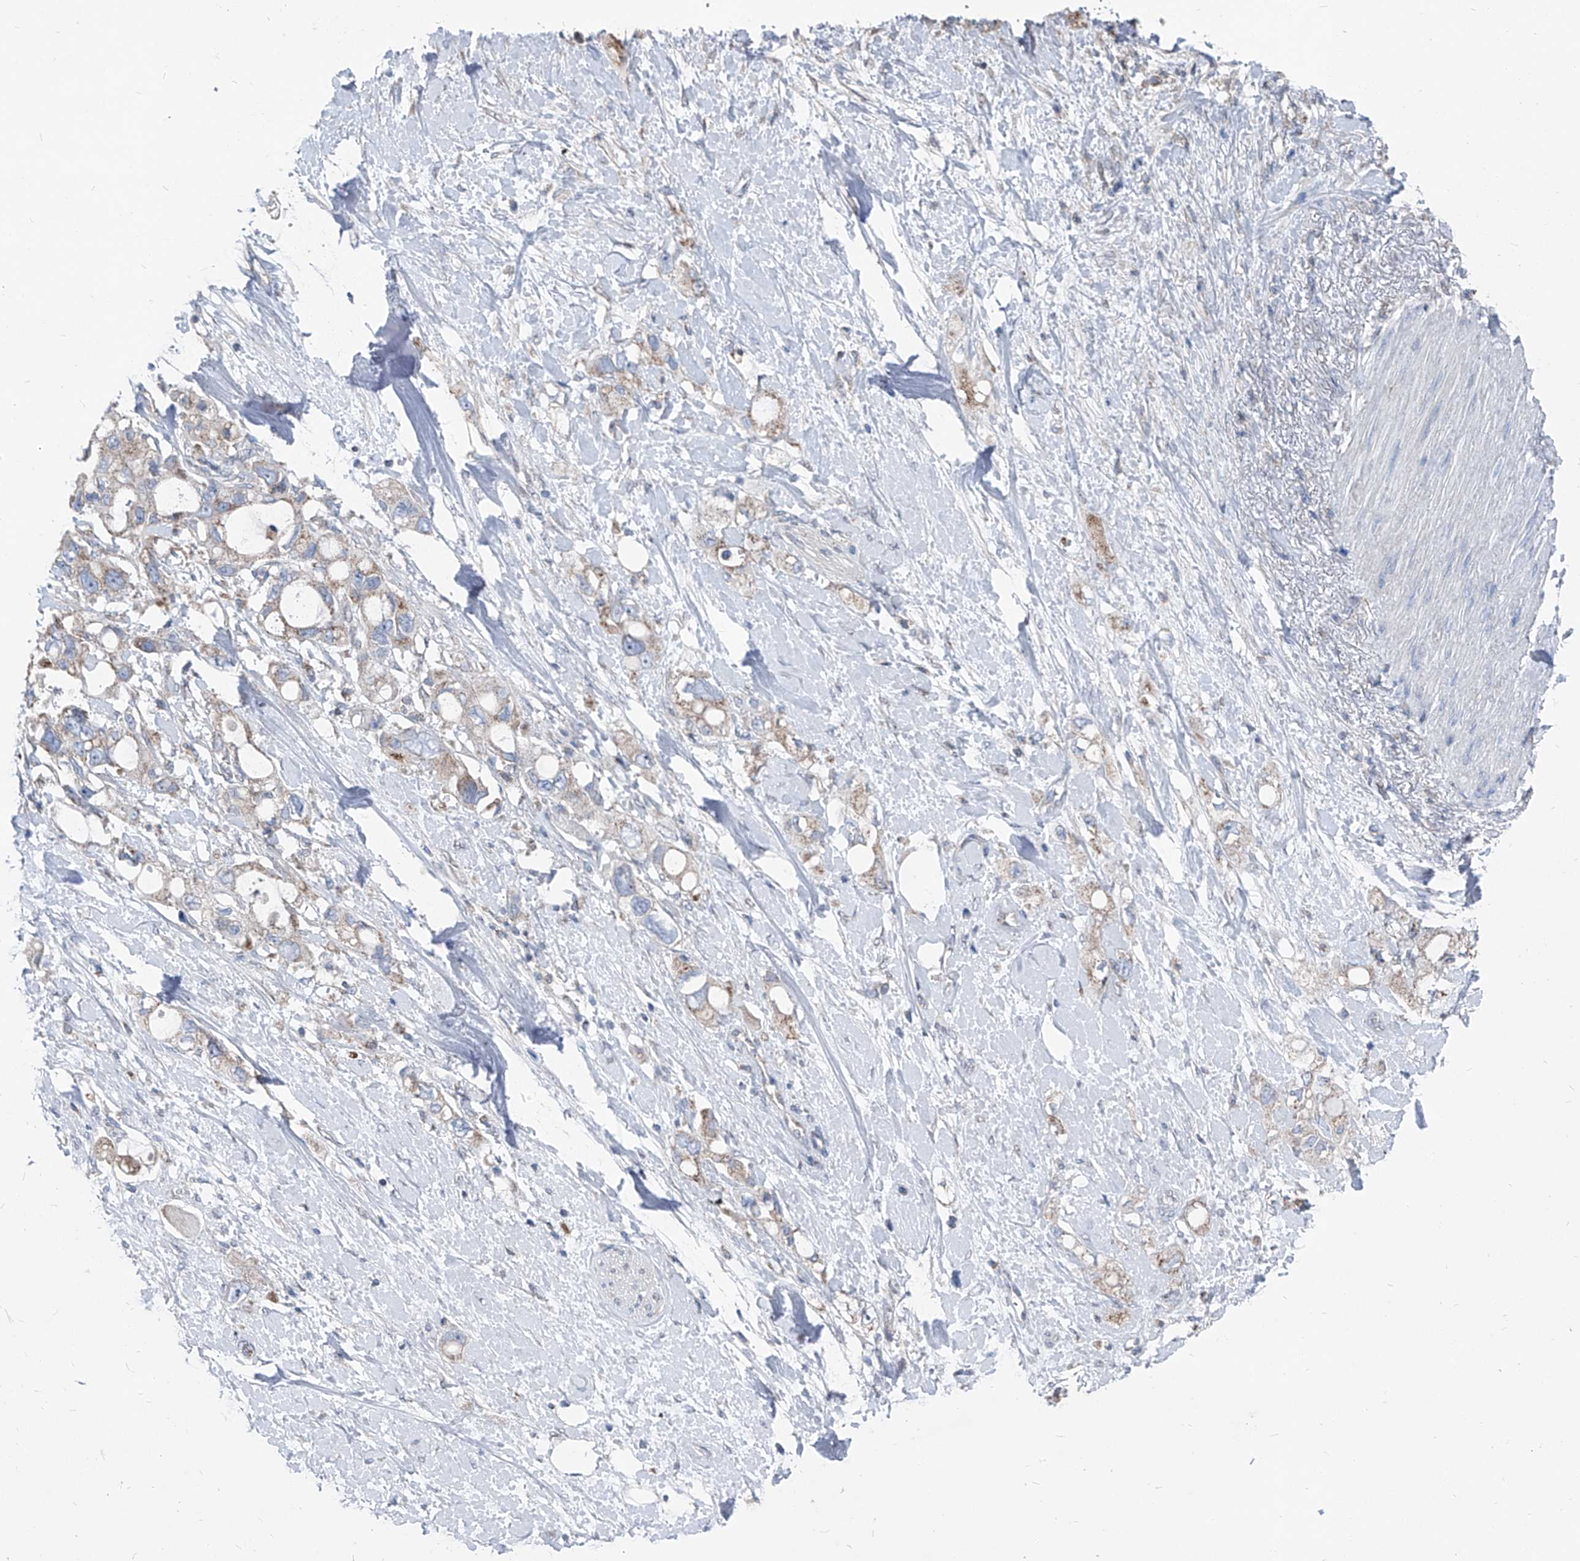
{"staining": {"intensity": "weak", "quantity": "<25%", "location": "cytoplasmic/membranous"}, "tissue": "pancreatic cancer", "cell_type": "Tumor cells", "image_type": "cancer", "snomed": [{"axis": "morphology", "description": "Adenocarcinoma, NOS"}, {"axis": "topography", "description": "Pancreas"}], "caption": "Immunohistochemistry (IHC) image of neoplastic tissue: human adenocarcinoma (pancreatic) stained with DAB (3,3'-diaminobenzidine) demonstrates no significant protein positivity in tumor cells. The staining was performed using DAB to visualize the protein expression in brown, while the nuclei were stained in blue with hematoxylin (Magnification: 20x).", "gene": "AGPS", "patient": {"sex": "female", "age": 56}}